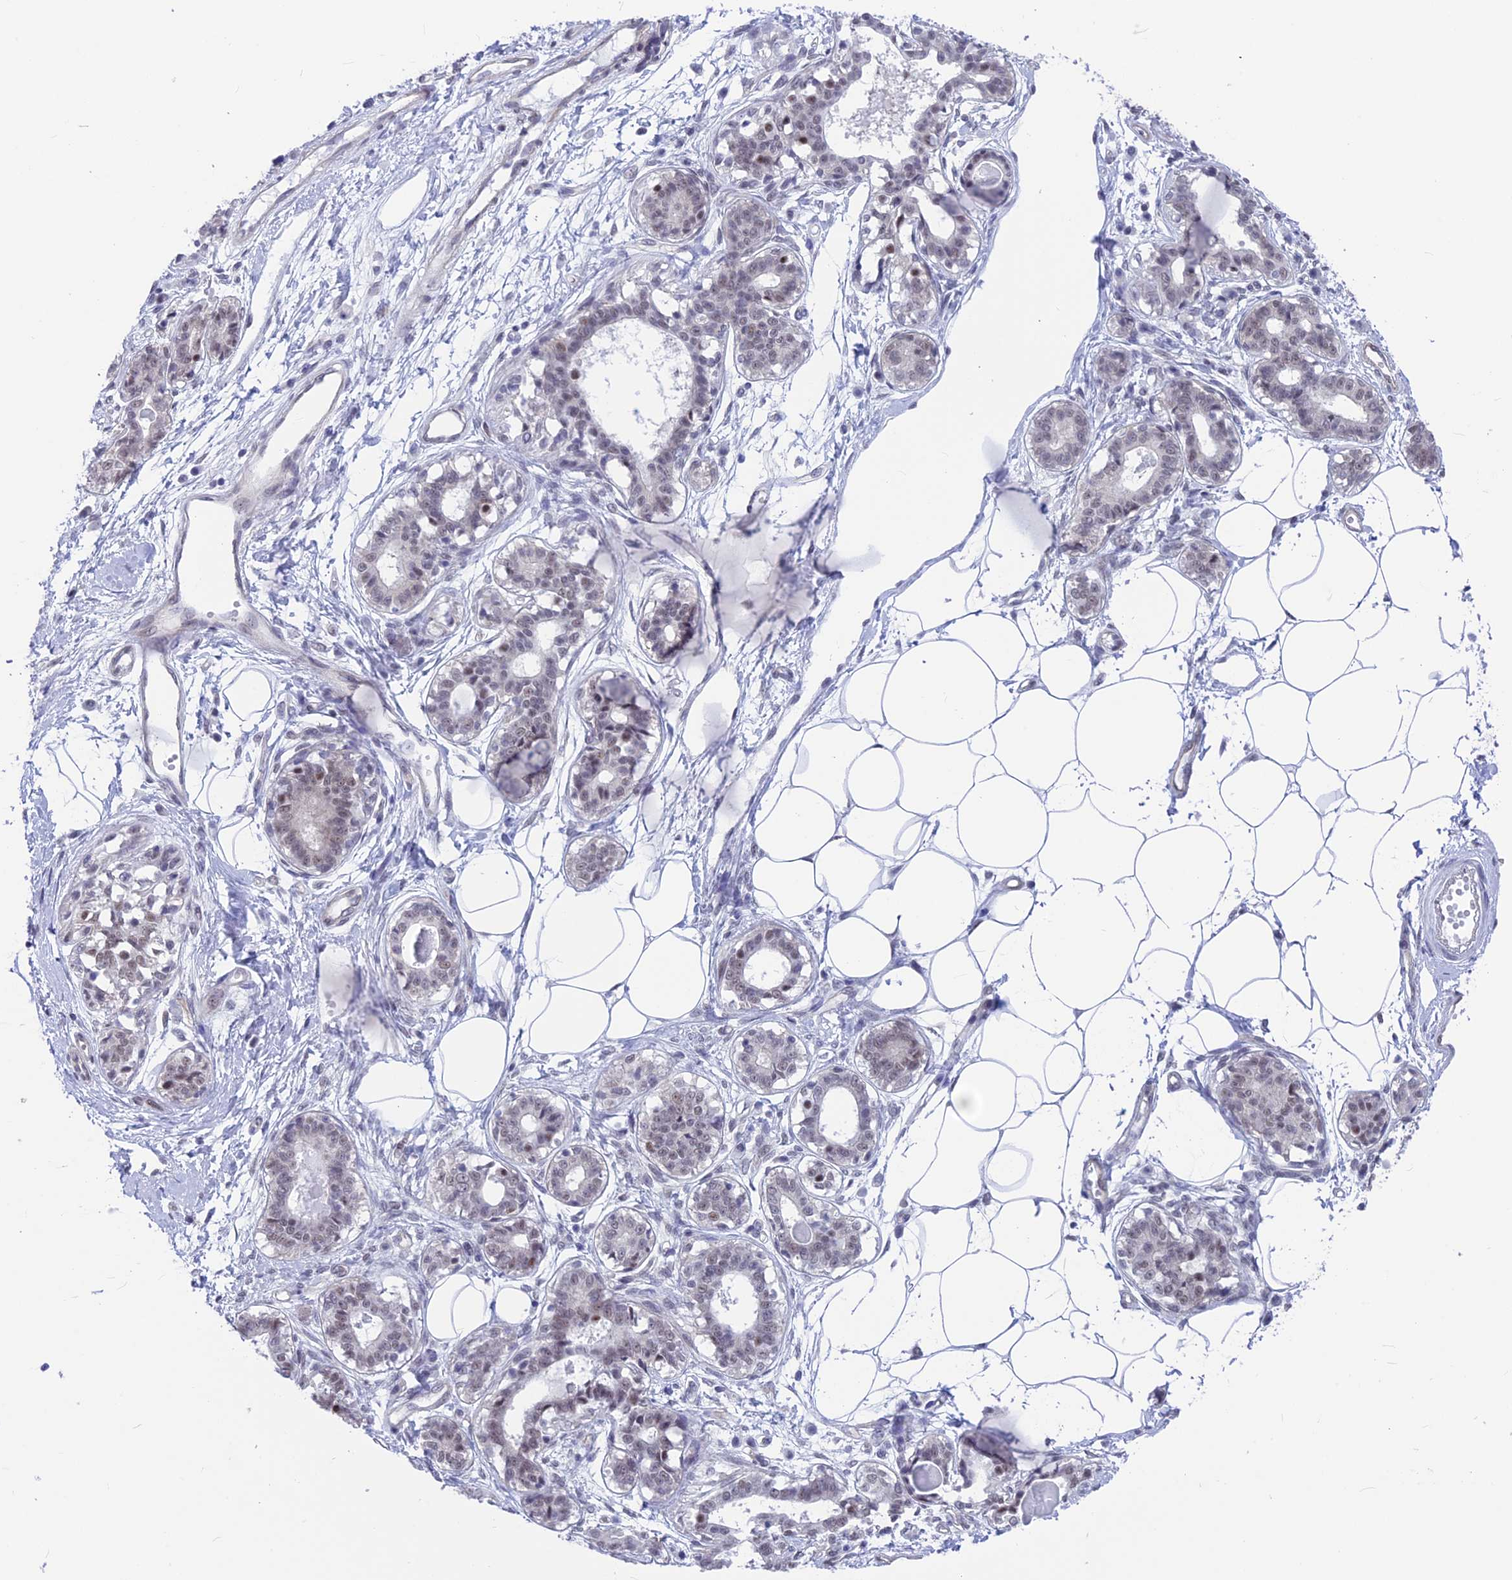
{"staining": {"intensity": "negative", "quantity": "none", "location": "none"}, "tissue": "breast", "cell_type": "Adipocytes", "image_type": "normal", "snomed": [{"axis": "morphology", "description": "Normal tissue, NOS"}, {"axis": "topography", "description": "Breast"}], "caption": "DAB (3,3'-diaminobenzidine) immunohistochemical staining of normal human breast reveals no significant positivity in adipocytes.", "gene": "SRSF5", "patient": {"sex": "female", "age": 45}}